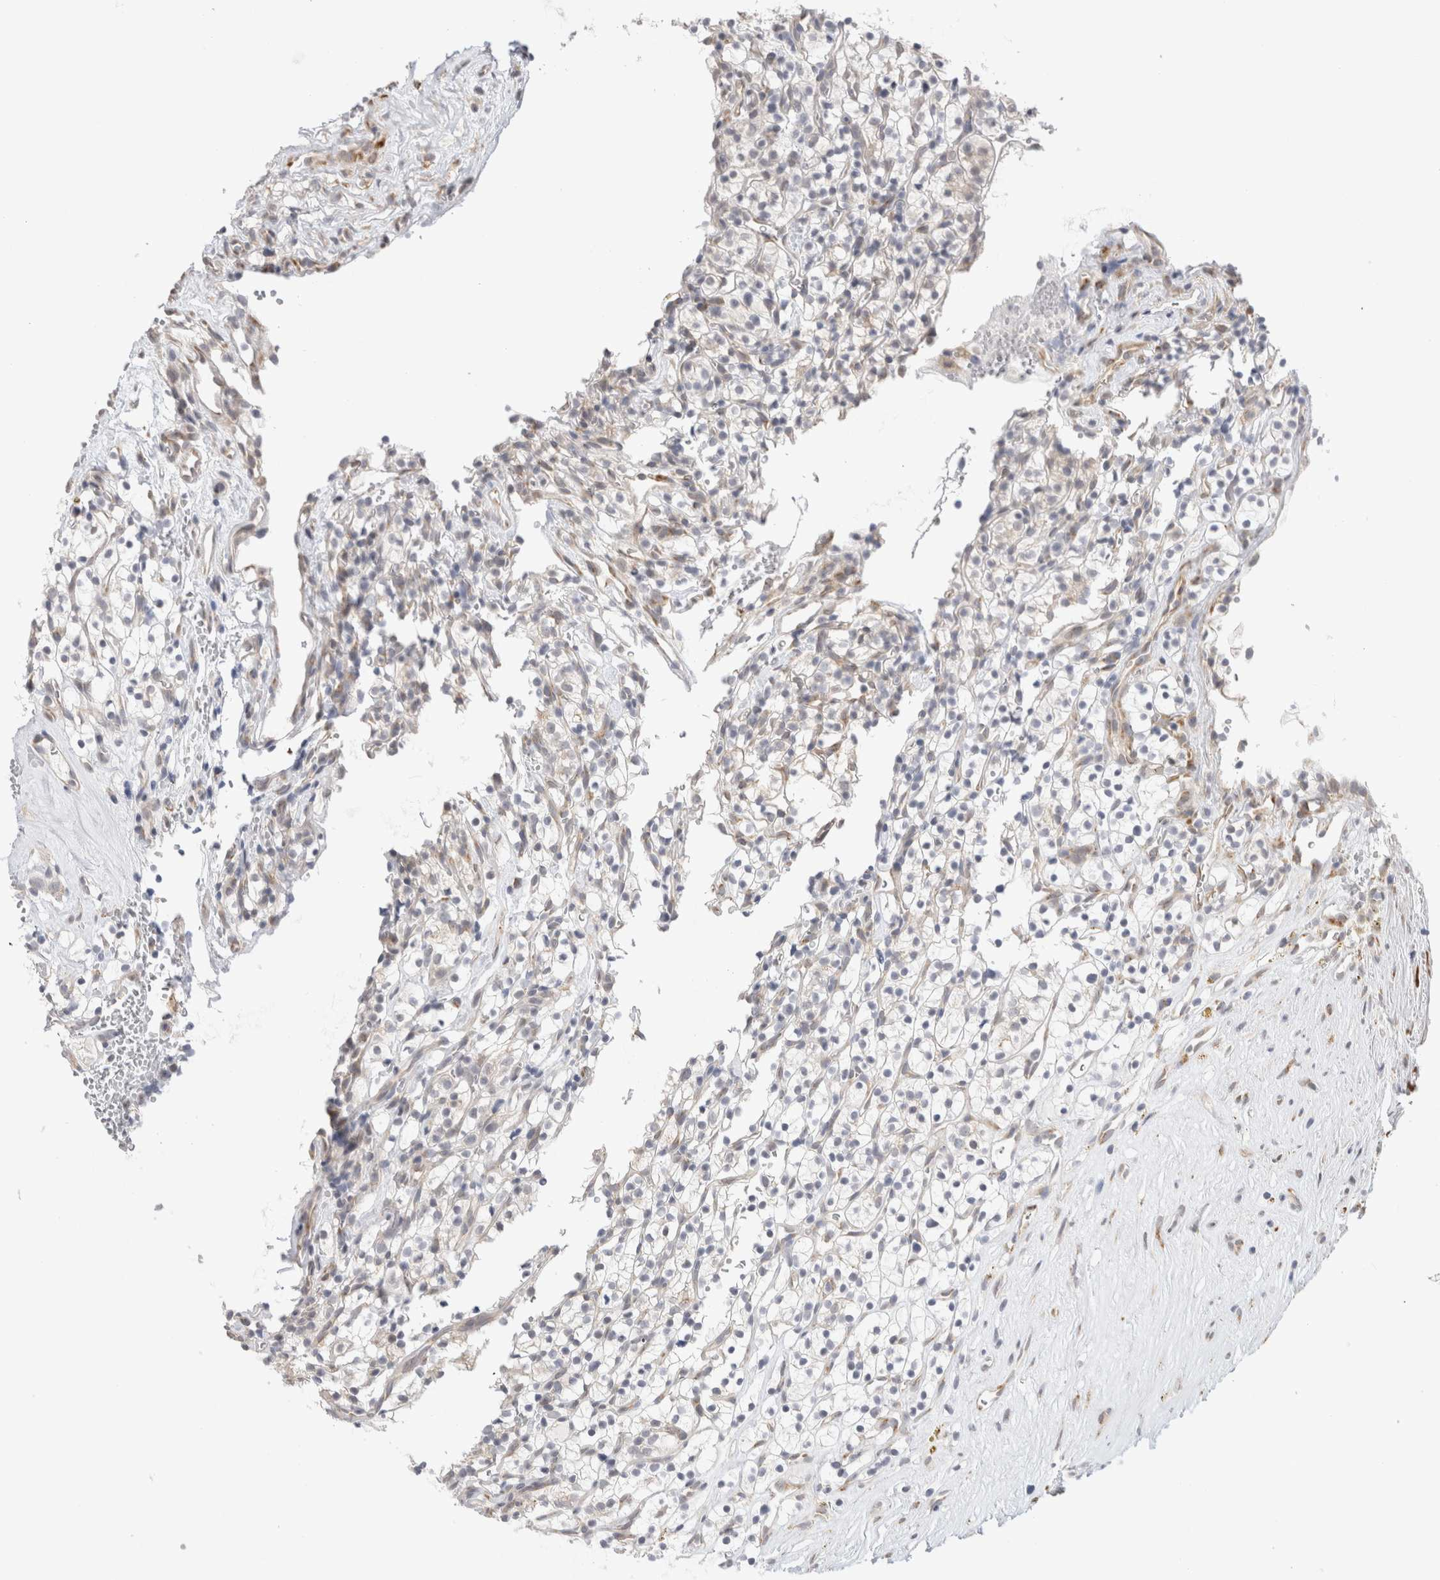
{"staining": {"intensity": "negative", "quantity": "none", "location": "none"}, "tissue": "renal cancer", "cell_type": "Tumor cells", "image_type": "cancer", "snomed": [{"axis": "morphology", "description": "Adenocarcinoma, NOS"}, {"axis": "topography", "description": "Kidney"}], "caption": "A photomicrograph of renal cancer (adenocarcinoma) stained for a protein shows no brown staining in tumor cells.", "gene": "HDLBP", "patient": {"sex": "female", "age": 57}}